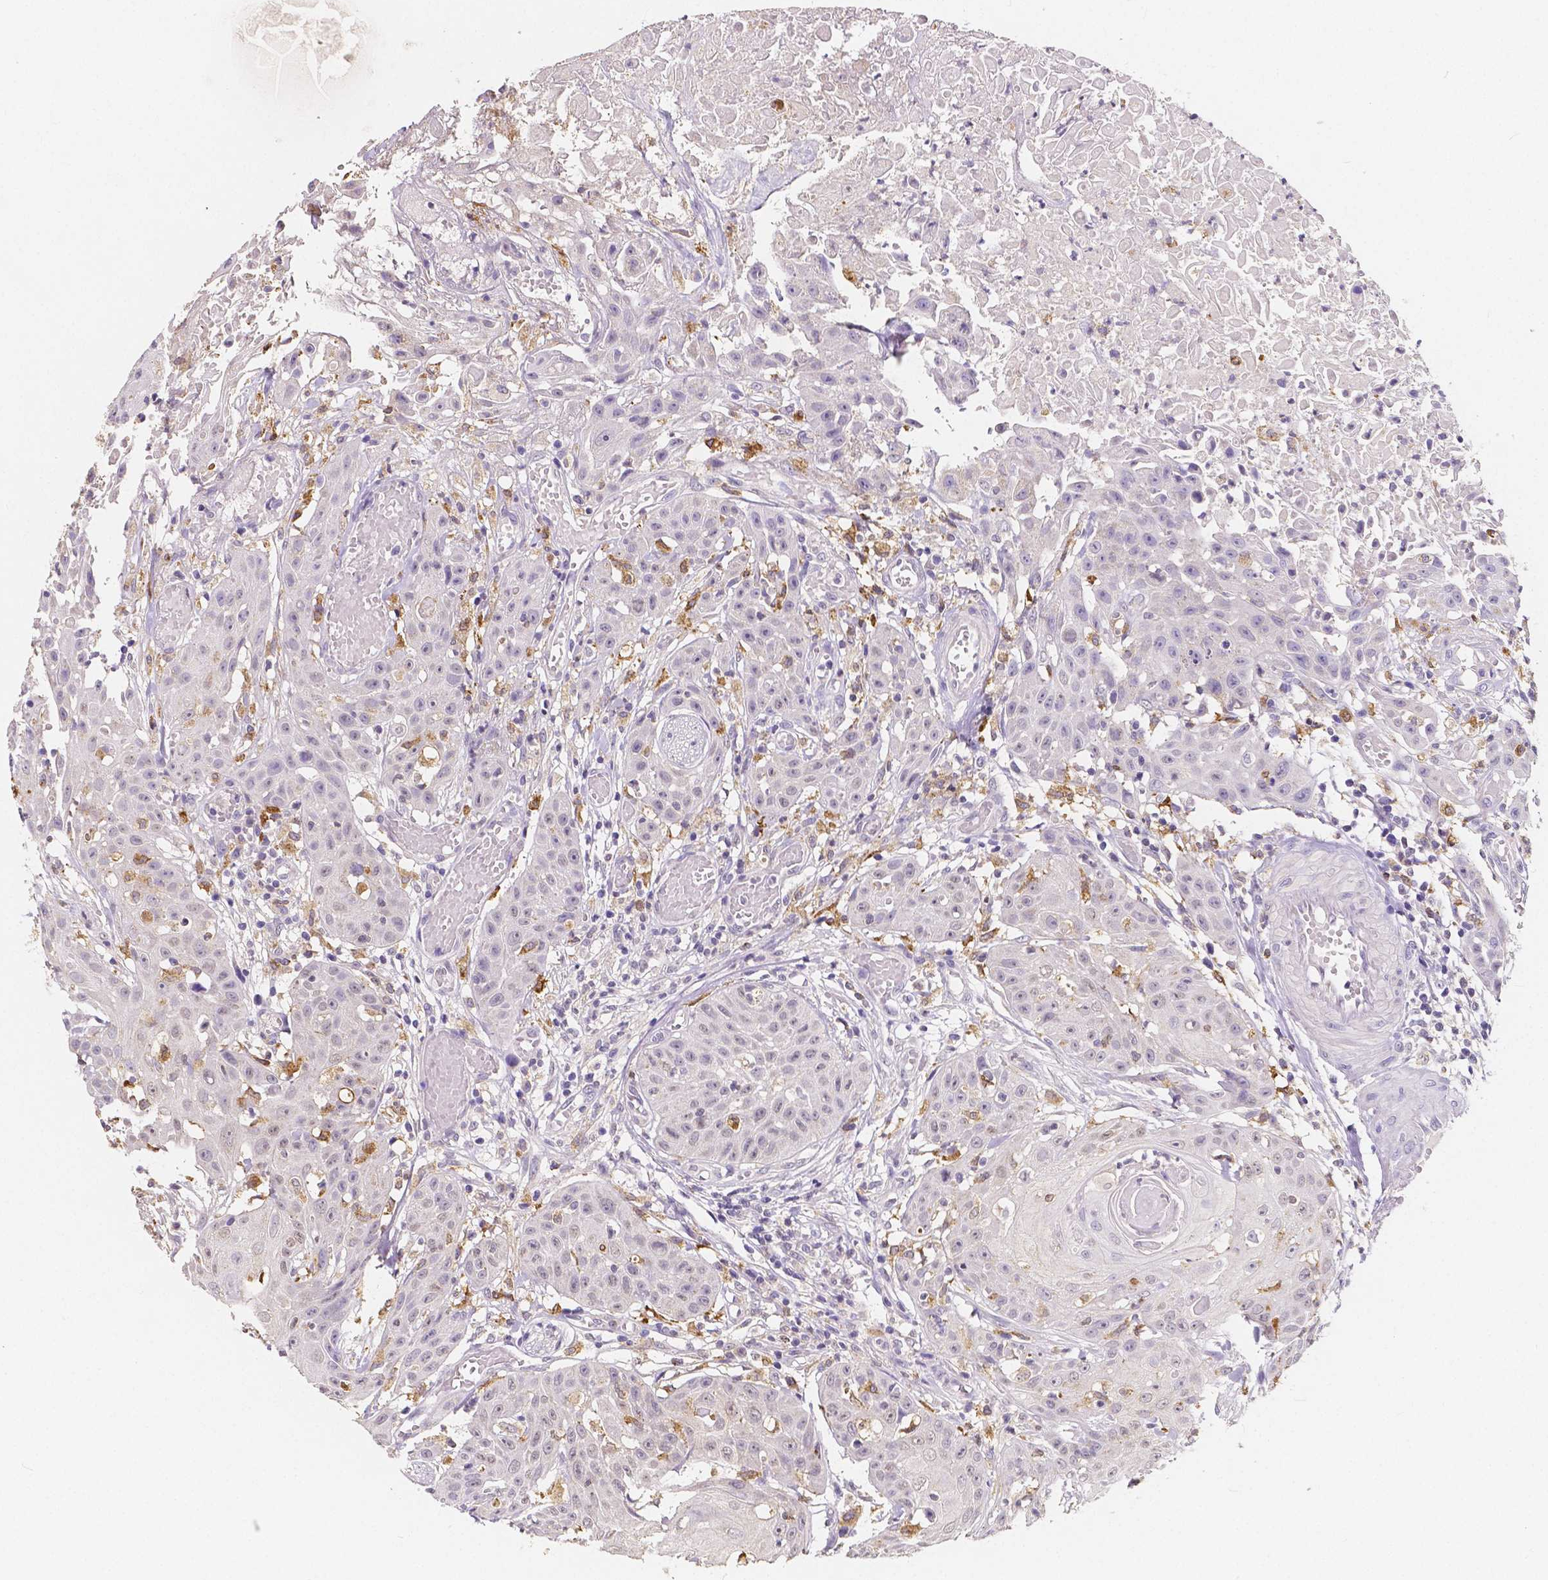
{"staining": {"intensity": "negative", "quantity": "none", "location": "none"}, "tissue": "head and neck cancer", "cell_type": "Tumor cells", "image_type": "cancer", "snomed": [{"axis": "morphology", "description": "Squamous cell carcinoma, NOS"}, {"axis": "topography", "description": "Oral tissue"}, {"axis": "topography", "description": "Head-Neck"}], "caption": "This is an IHC histopathology image of head and neck cancer (squamous cell carcinoma). There is no expression in tumor cells.", "gene": "ACP5", "patient": {"sex": "female", "age": 55}}